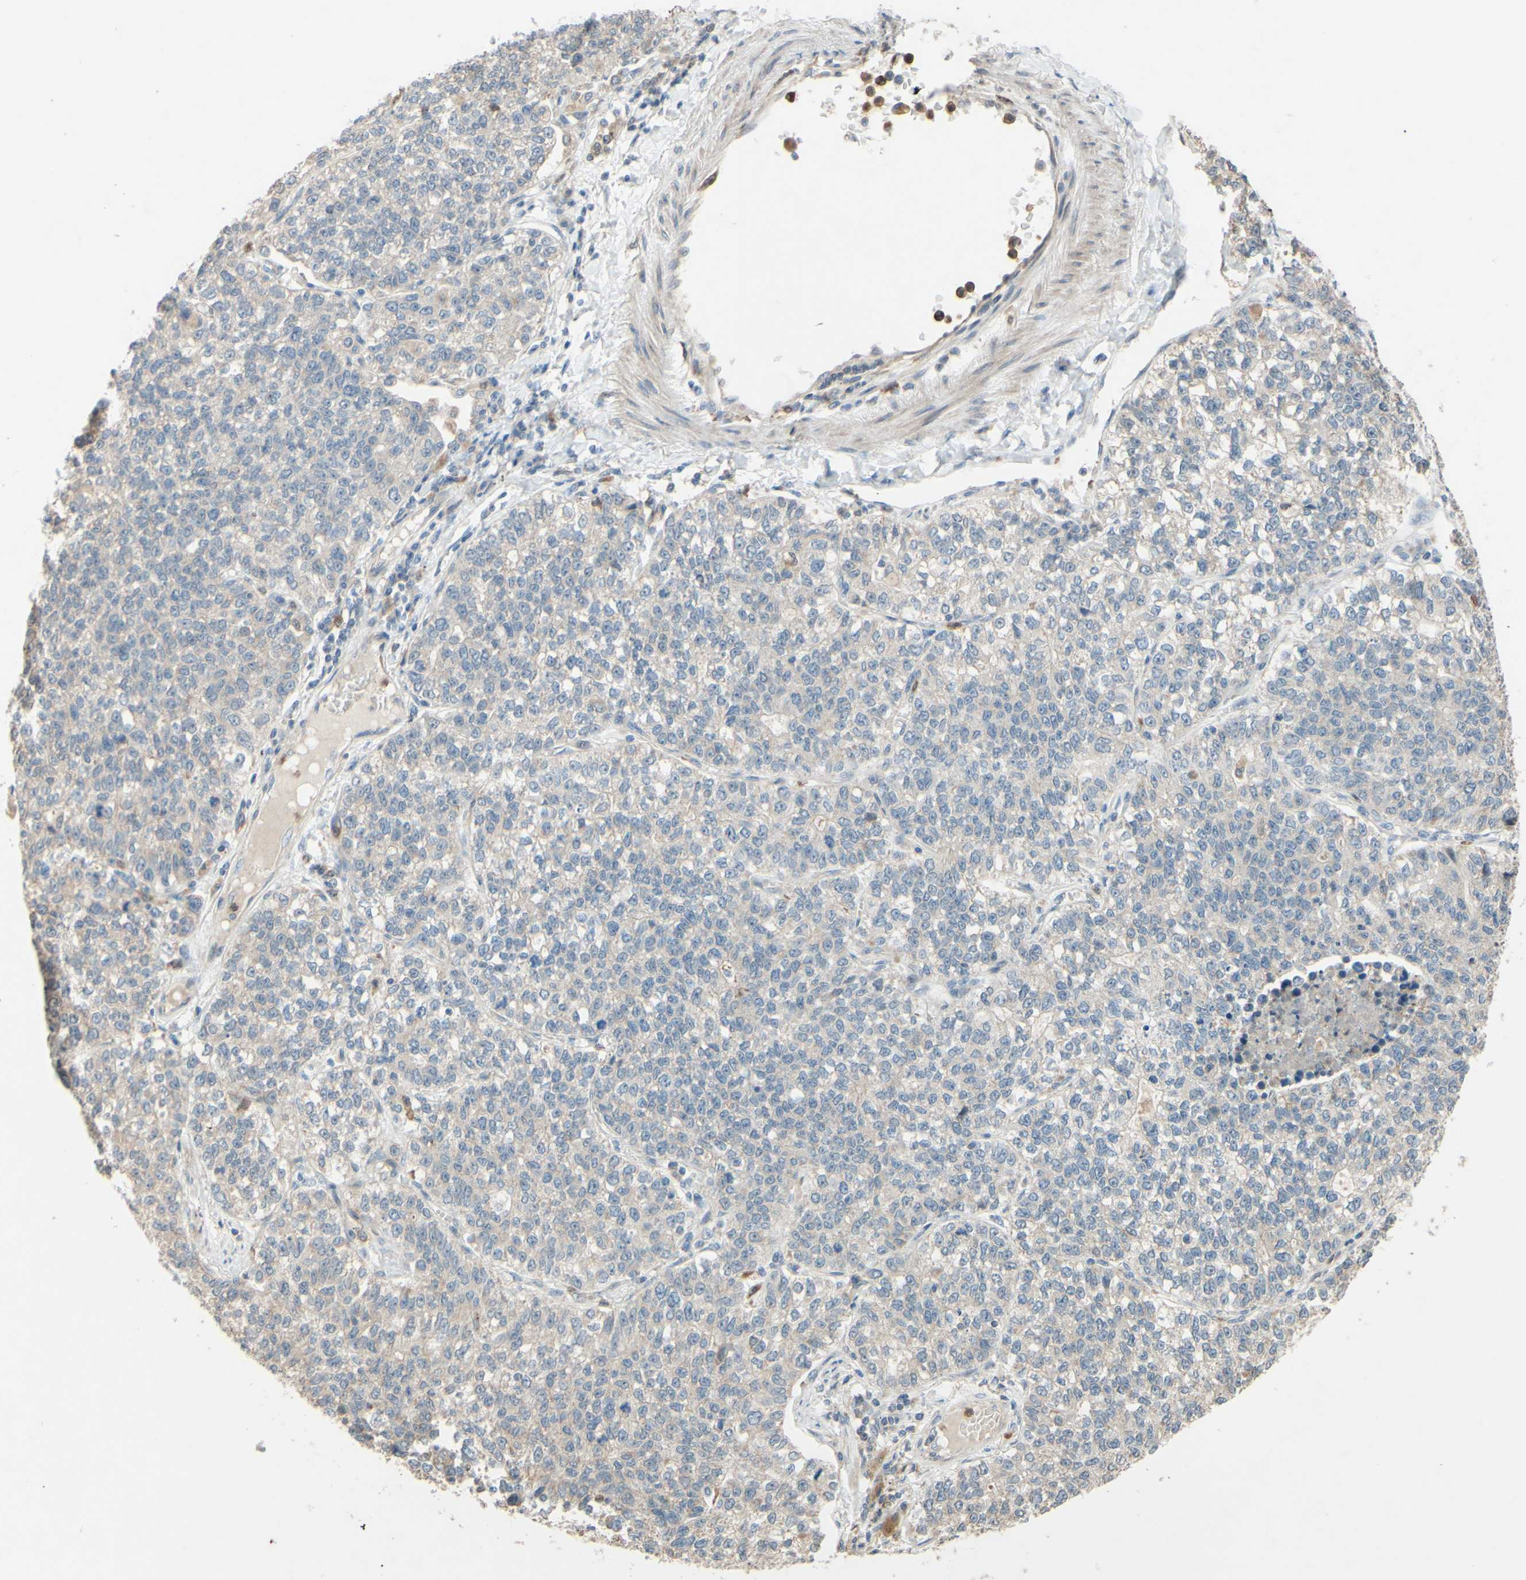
{"staining": {"intensity": "weak", "quantity": ">75%", "location": "cytoplasmic/membranous"}, "tissue": "lung cancer", "cell_type": "Tumor cells", "image_type": "cancer", "snomed": [{"axis": "morphology", "description": "Adenocarcinoma, NOS"}, {"axis": "topography", "description": "Lung"}], "caption": "Approximately >75% of tumor cells in human lung cancer (adenocarcinoma) demonstrate weak cytoplasmic/membranous protein staining as visualized by brown immunohistochemical staining.", "gene": "GATA1", "patient": {"sex": "male", "age": 49}}